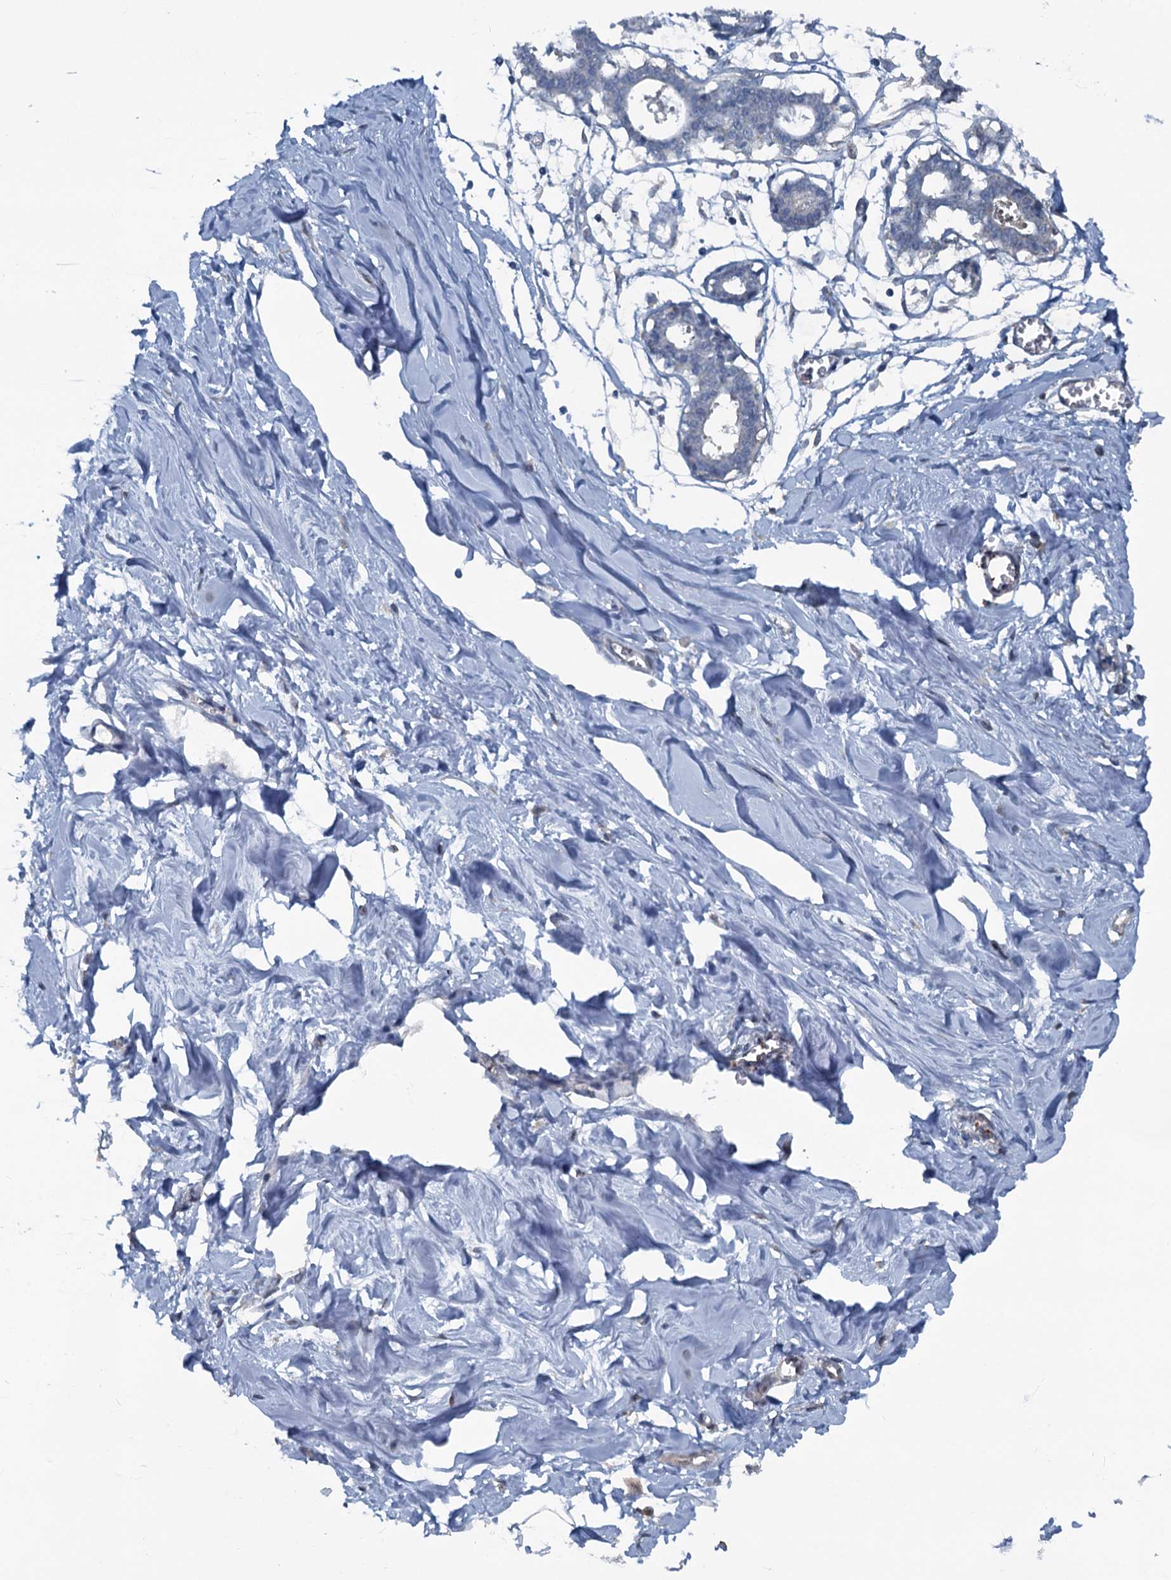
{"staining": {"intensity": "negative", "quantity": "none", "location": "none"}, "tissue": "breast", "cell_type": "Adipocytes", "image_type": "normal", "snomed": [{"axis": "morphology", "description": "Normal tissue, NOS"}, {"axis": "topography", "description": "Breast"}], "caption": "An IHC micrograph of unremarkable breast is shown. There is no staining in adipocytes of breast. (DAB (3,3'-diaminobenzidine) immunohistochemistry (IHC) with hematoxylin counter stain).", "gene": "GCLM", "patient": {"sex": "female", "age": 27}}